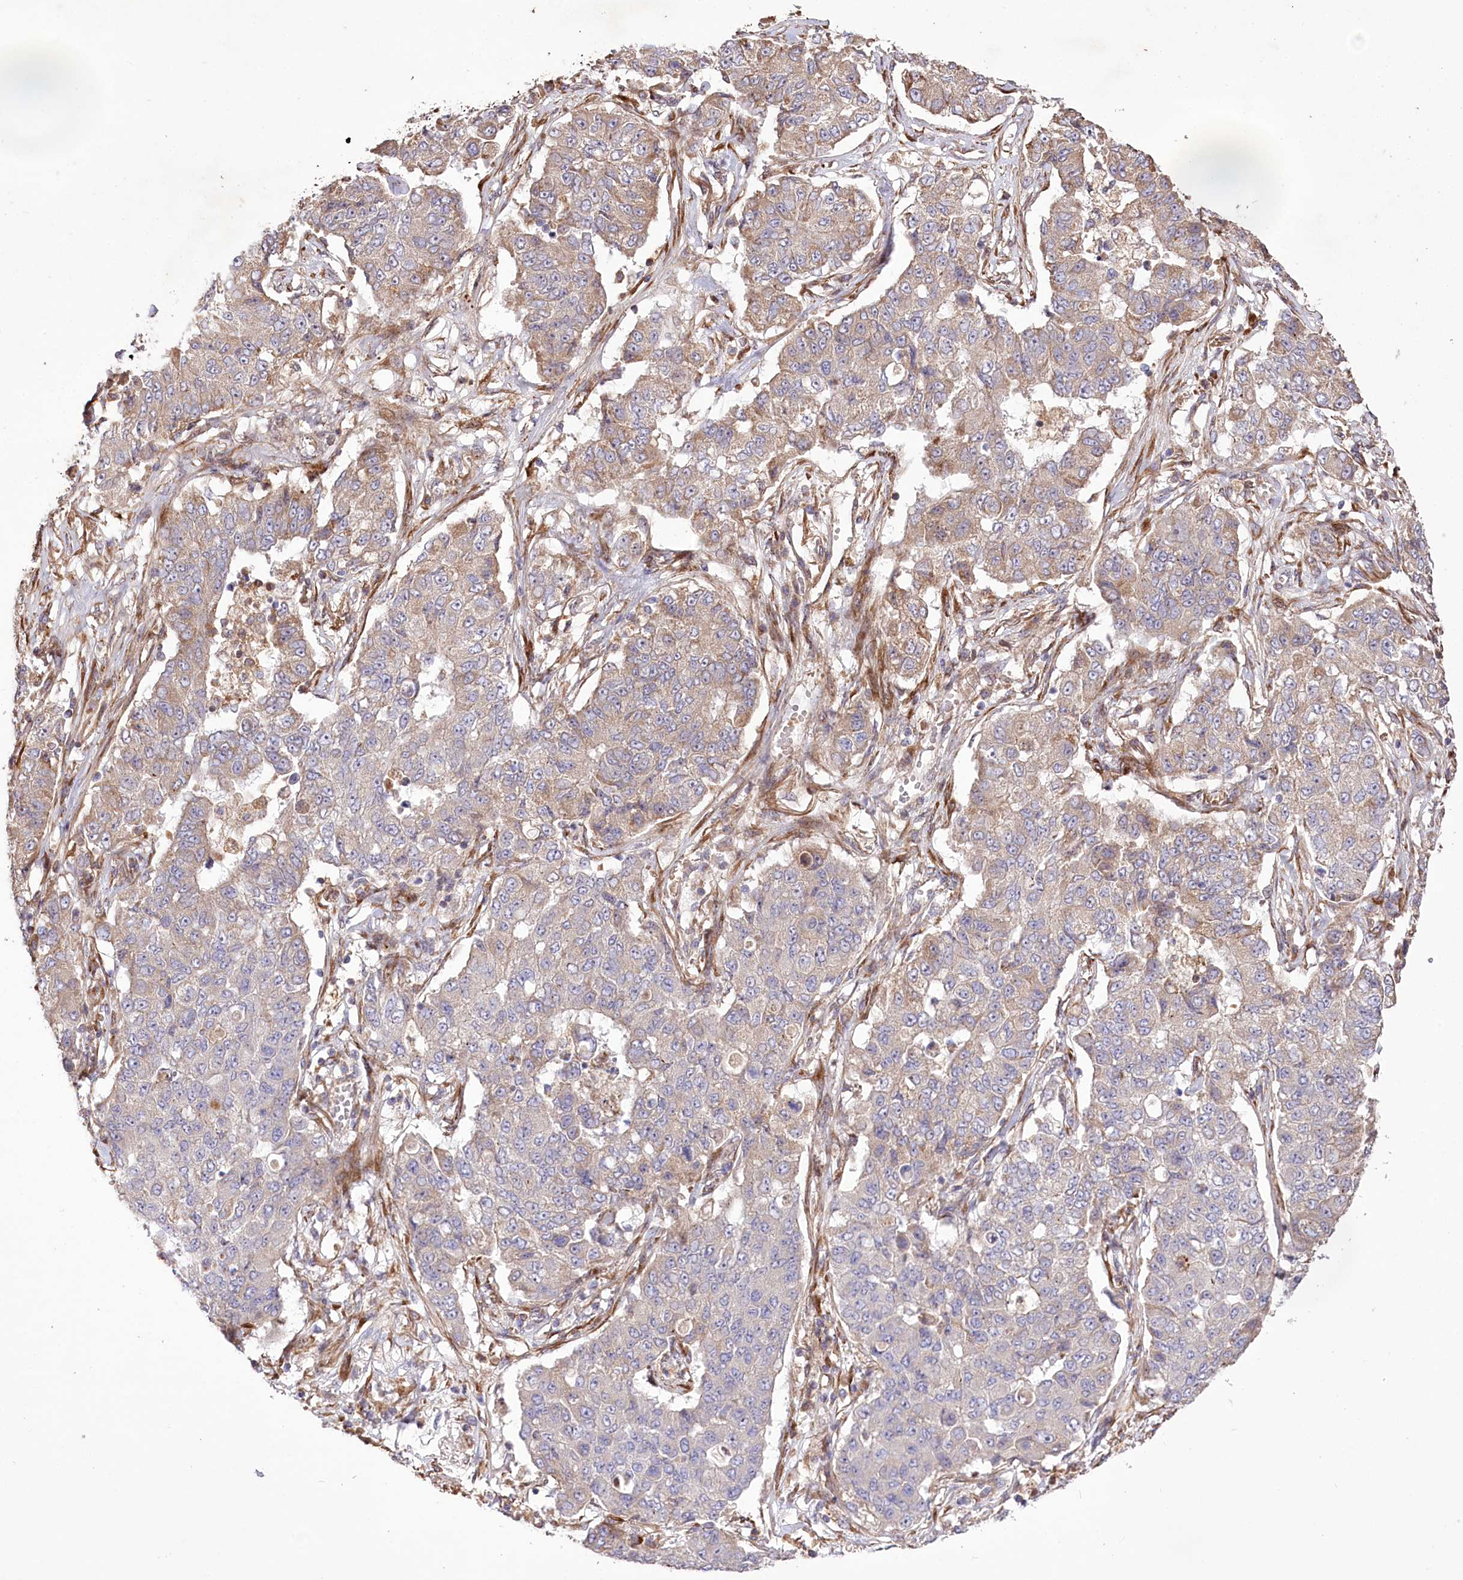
{"staining": {"intensity": "weak", "quantity": "25%-75%", "location": "cytoplasmic/membranous"}, "tissue": "lung cancer", "cell_type": "Tumor cells", "image_type": "cancer", "snomed": [{"axis": "morphology", "description": "Squamous cell carcinoma, NOS"}, {"axis": "topography", "description": "Lung"}], "caption": "DAB immunohistochemical staining of lung squamous cell carcinoma shows weak cytoplasmic/membranous protein expression in approximately 25%-75% of tumor cells.", "gene": "RNF24", "patient": {"sex": "male", "age": 74}}